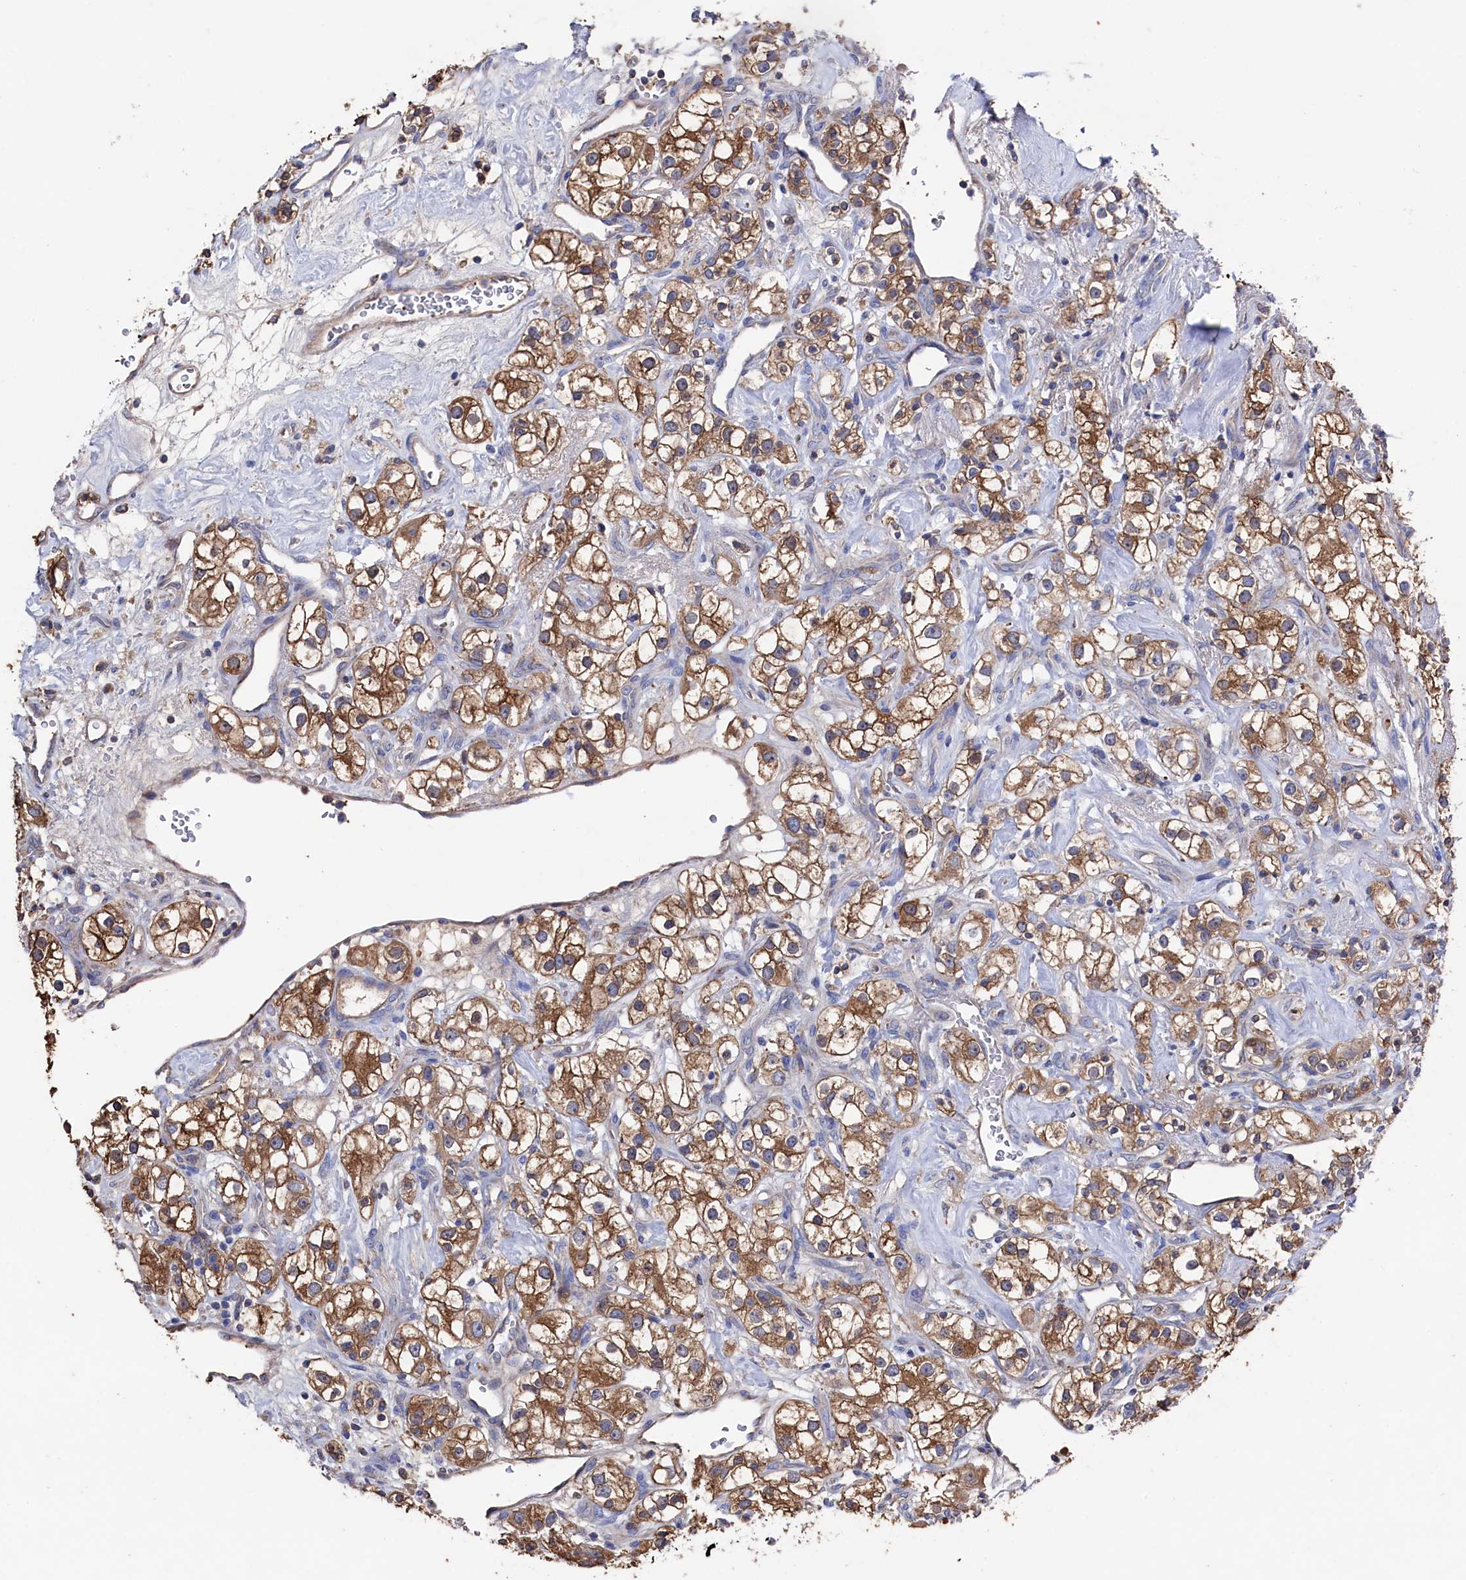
{"staining": {"intensity": "moderate", "quantity": ">75%", "location": "cytoplasmic/membranous"}, "tissue": "renal cancer", "cell_type": "Tumor cells", "image_type": "cancer", "snomed": [{"axis": "morphology", "description": "Adenocarcinoma, NOS"}, {"axis": "topography", "description": "Kidney"}], "caption": "Tumor cells exhibit medium levels of moderate cytoplasmic/membranous positivity in approximately >75% of cells in renal cancer (adenocarcinoma). The protein of interest is shown in brown color, while the nuclei are stained blue.", "gene": "TK2", "patient": {"sex": "male", "age": 77}}